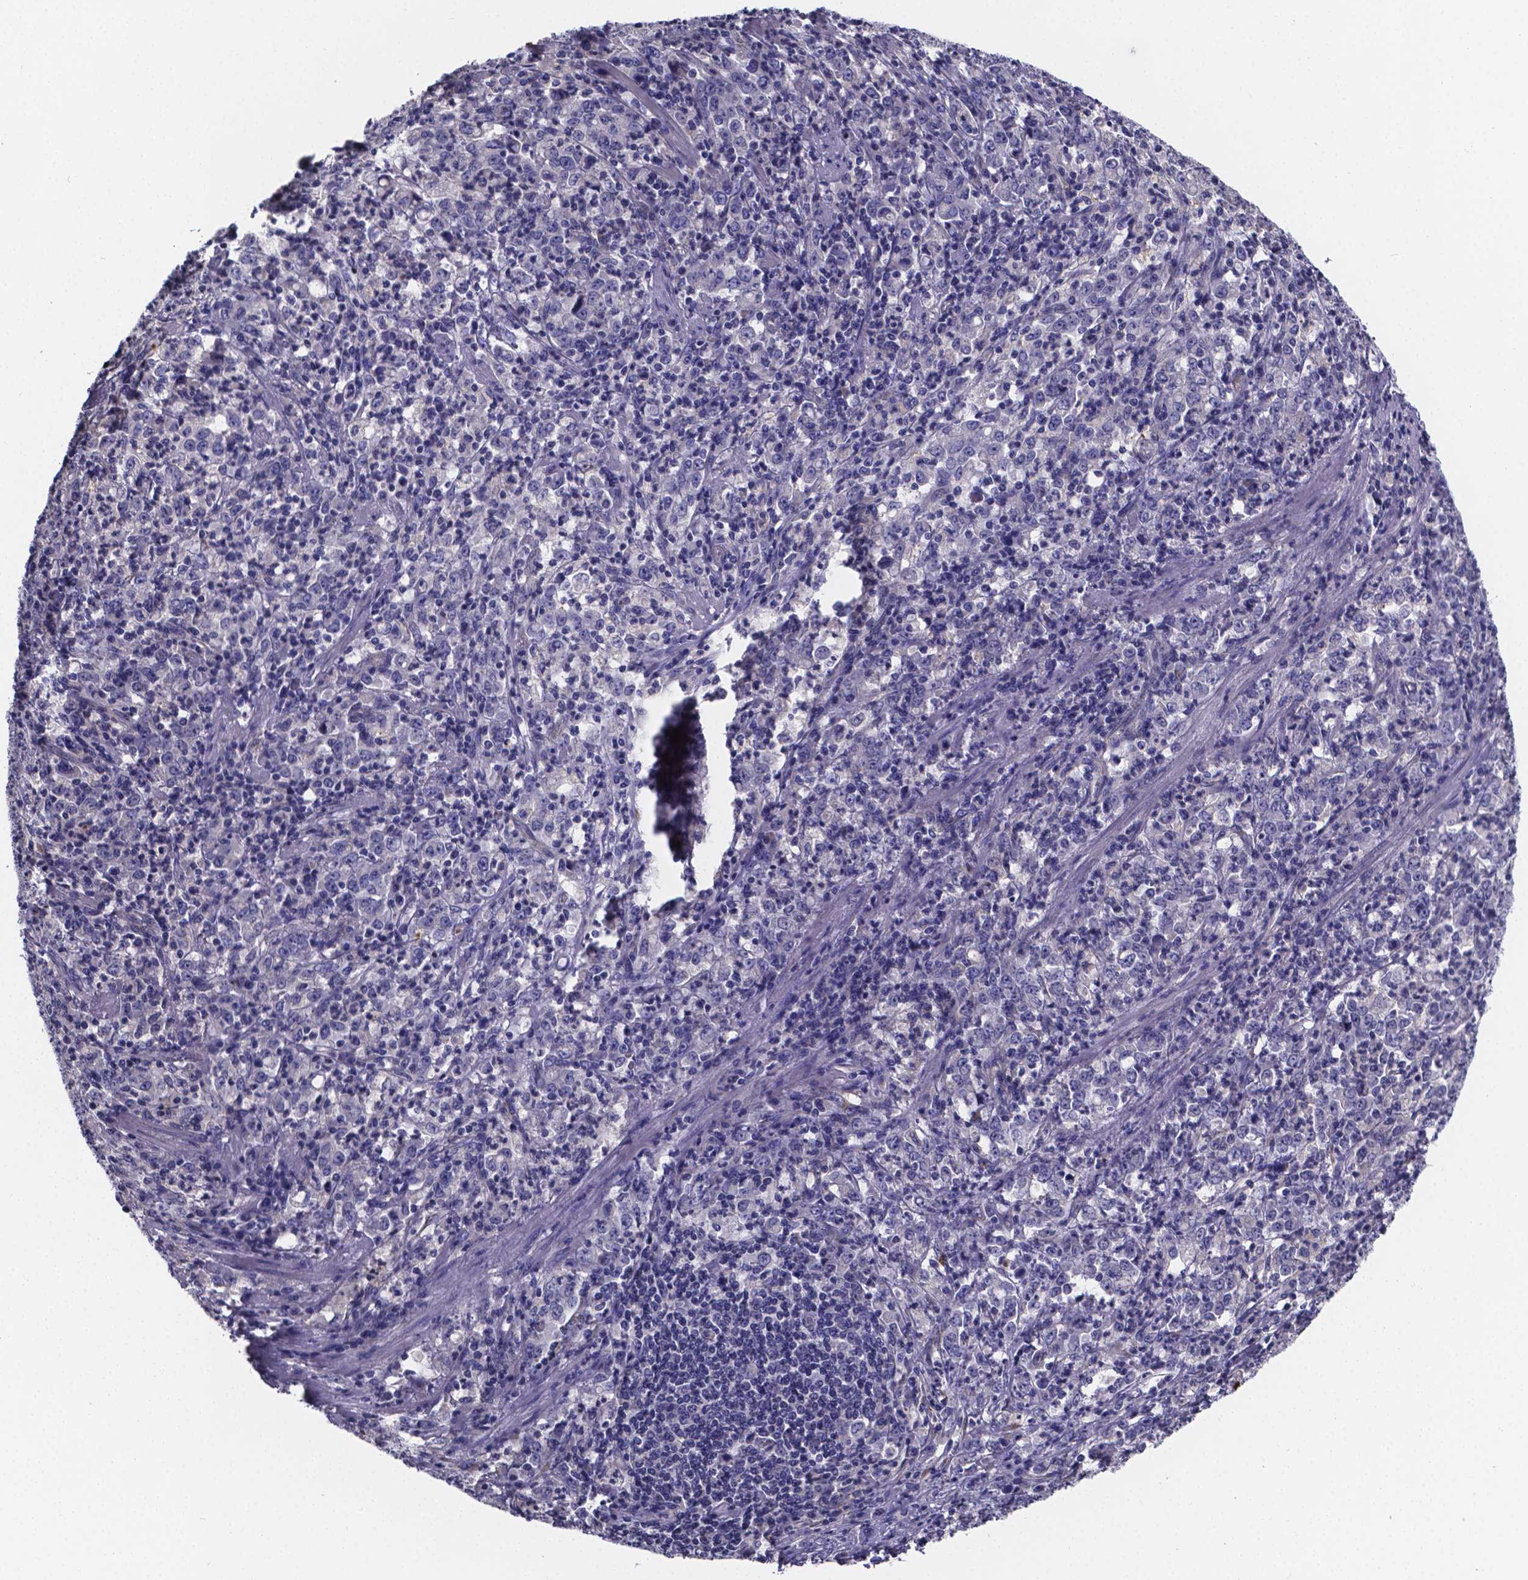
{"staining": {"intensity": "negative", "quantity": "none", "location": "none"}, "tissue": "stomach cancer", "cell_type": "Tumor cells", "image_type": "cancer", "snomed": [{"axis": "morphology", "description": "Adenocarcinoma, NOS"}, {"axis": "topography", "description": "Stomach, lower"}], "caption": "Tumor cells show no significant protein staining in stomach cancer. (Stains: DAB immunohistochemistry (IHC) with hematoxylin counter stain, Microscopy: brightfield microscopy at high magnification).", "gene": "SFRP4", "patient": {"sex": "female", "age": 71}}